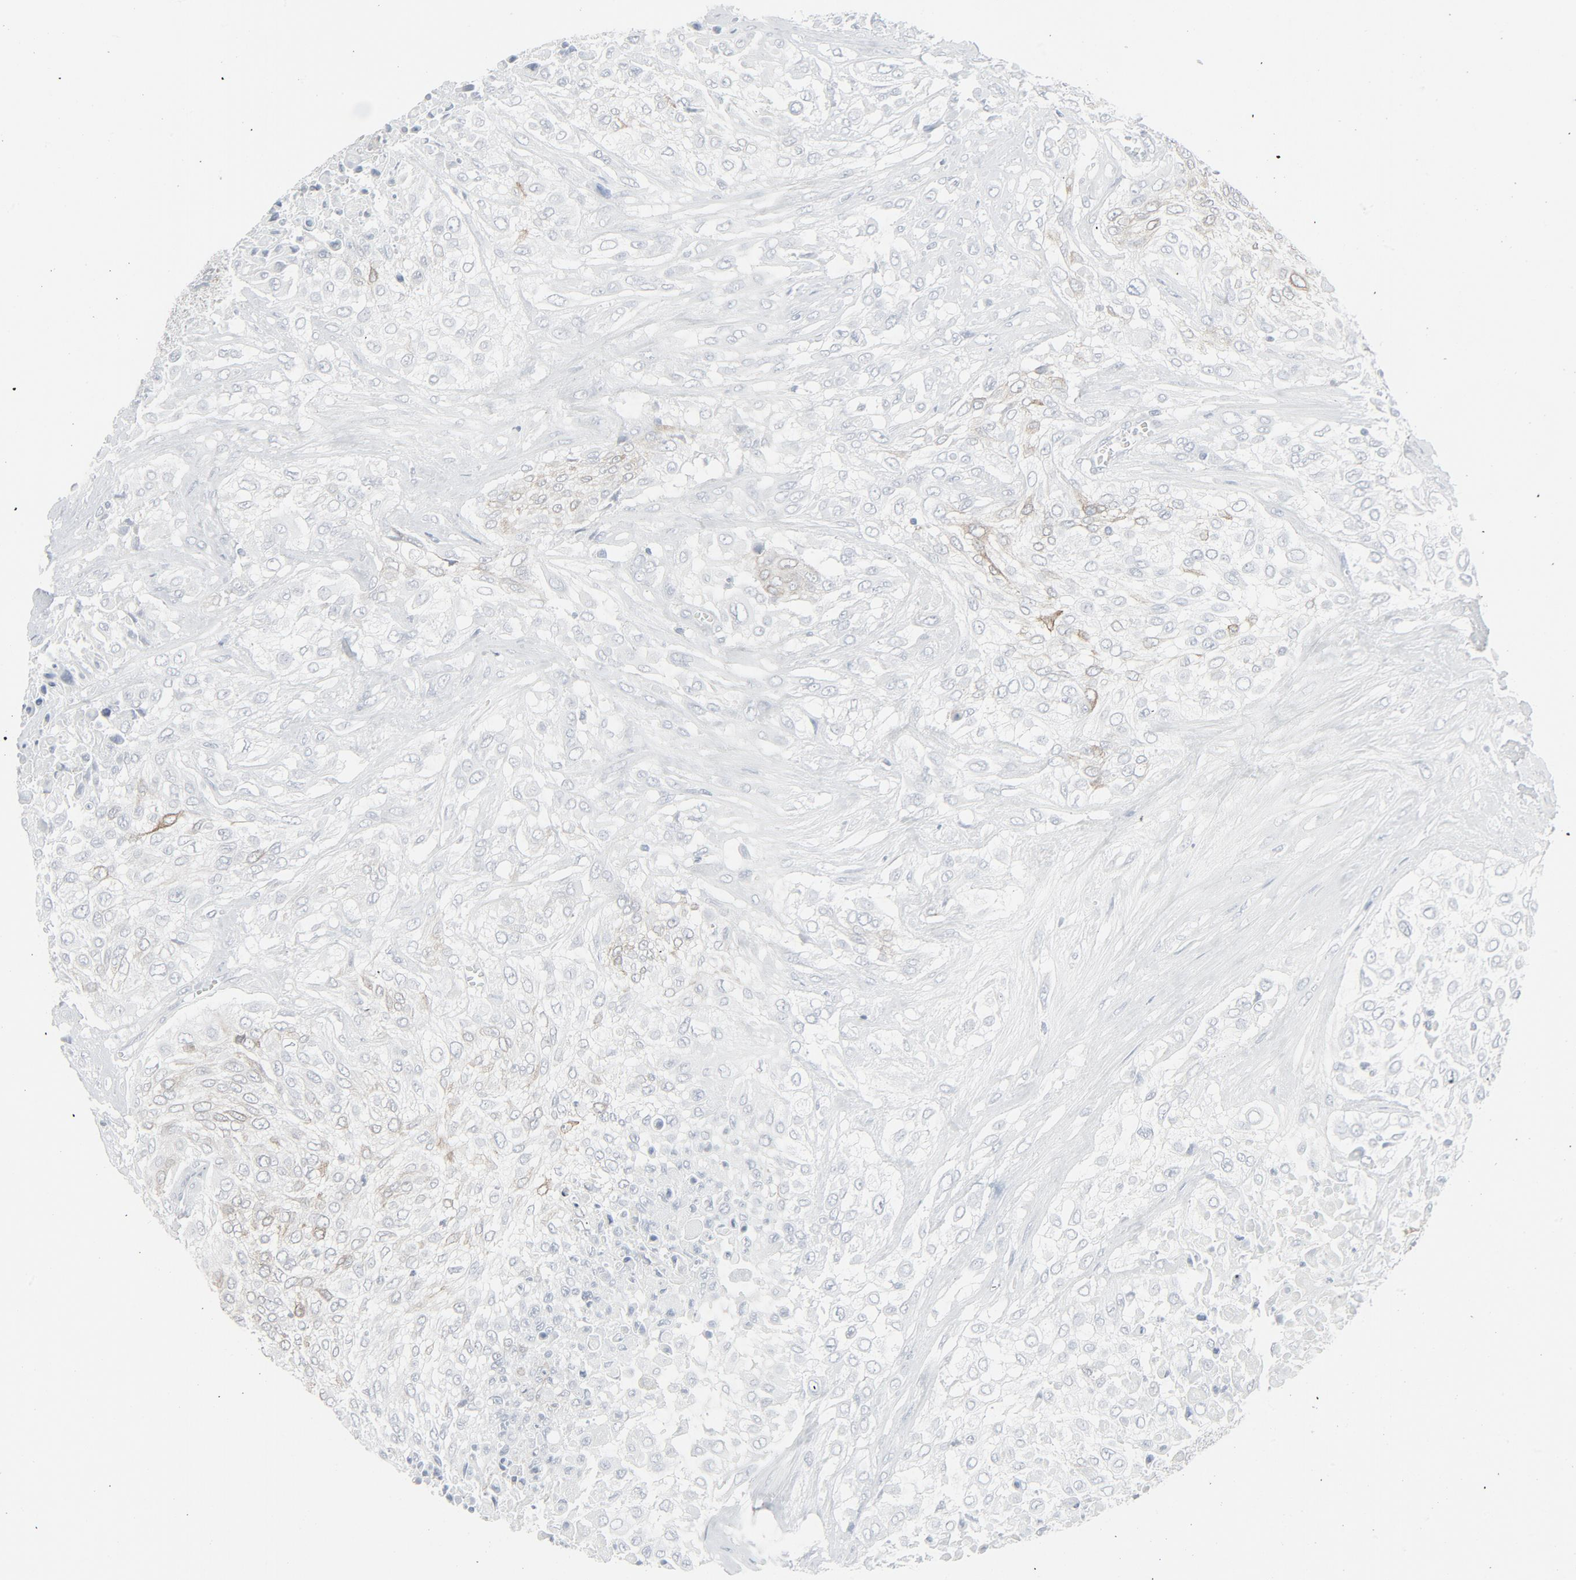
{"staining": {"intensity": "weak", "quantity": "<25%", "location": "cytoplasmic/membranous"}, "tissue": "urothelial cancer", "cell_type": "Tumor cells", "image_type": "cancer", "snomed": [{"axis": "morphology", "description": "Urothelial carcinoma, High grade"}, {"axis": "topography", "description": "Urinary bladder"}], "caption": "Tumor cells are negative for protein expression in human urothelial cancer. (Immunohistochemistry, brightfield microscopy, high magnification).", "gene": "FGFR3", "patient": {"sex": "male", "age": 57}}